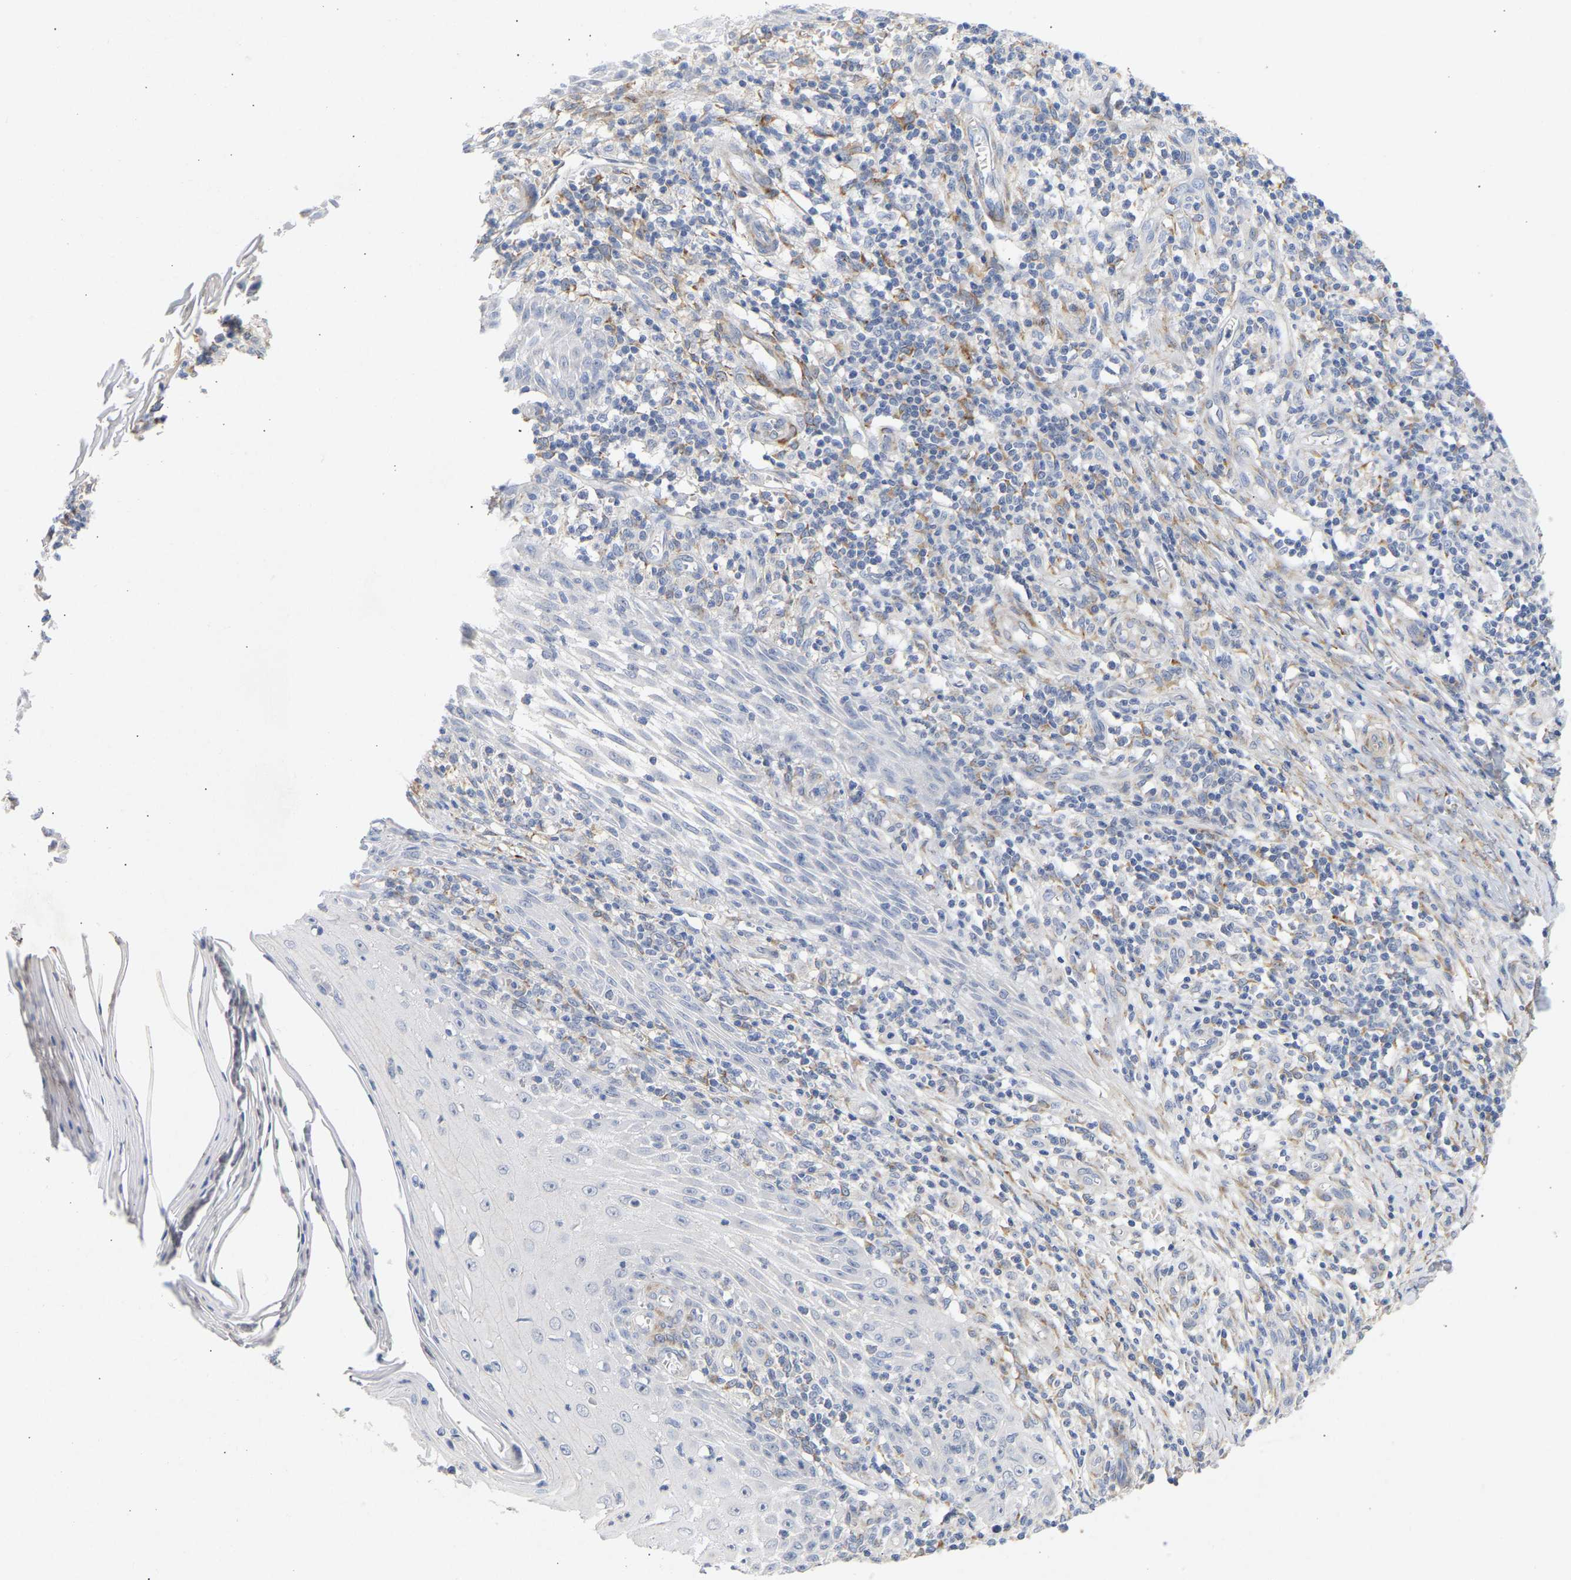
{"staining": {"intensity": "negative", "quantity": "none", "location": "none"}, "tissue": "skin cancer", "cell_type": "Tumor cells", "image_type": "cancer", "snomed": [{"axis": "morphology", "description": "Squamous cell carcinoma, NOS"}, {"axis": "topography", "description": "Skin"}], "caption": "Skin squamous cell carcinoma was stained to show a protein in brown. There is no significant expression in tumor cells.", "gene": "SELENOM", "patient": {"sex": "female", "age": 73}}